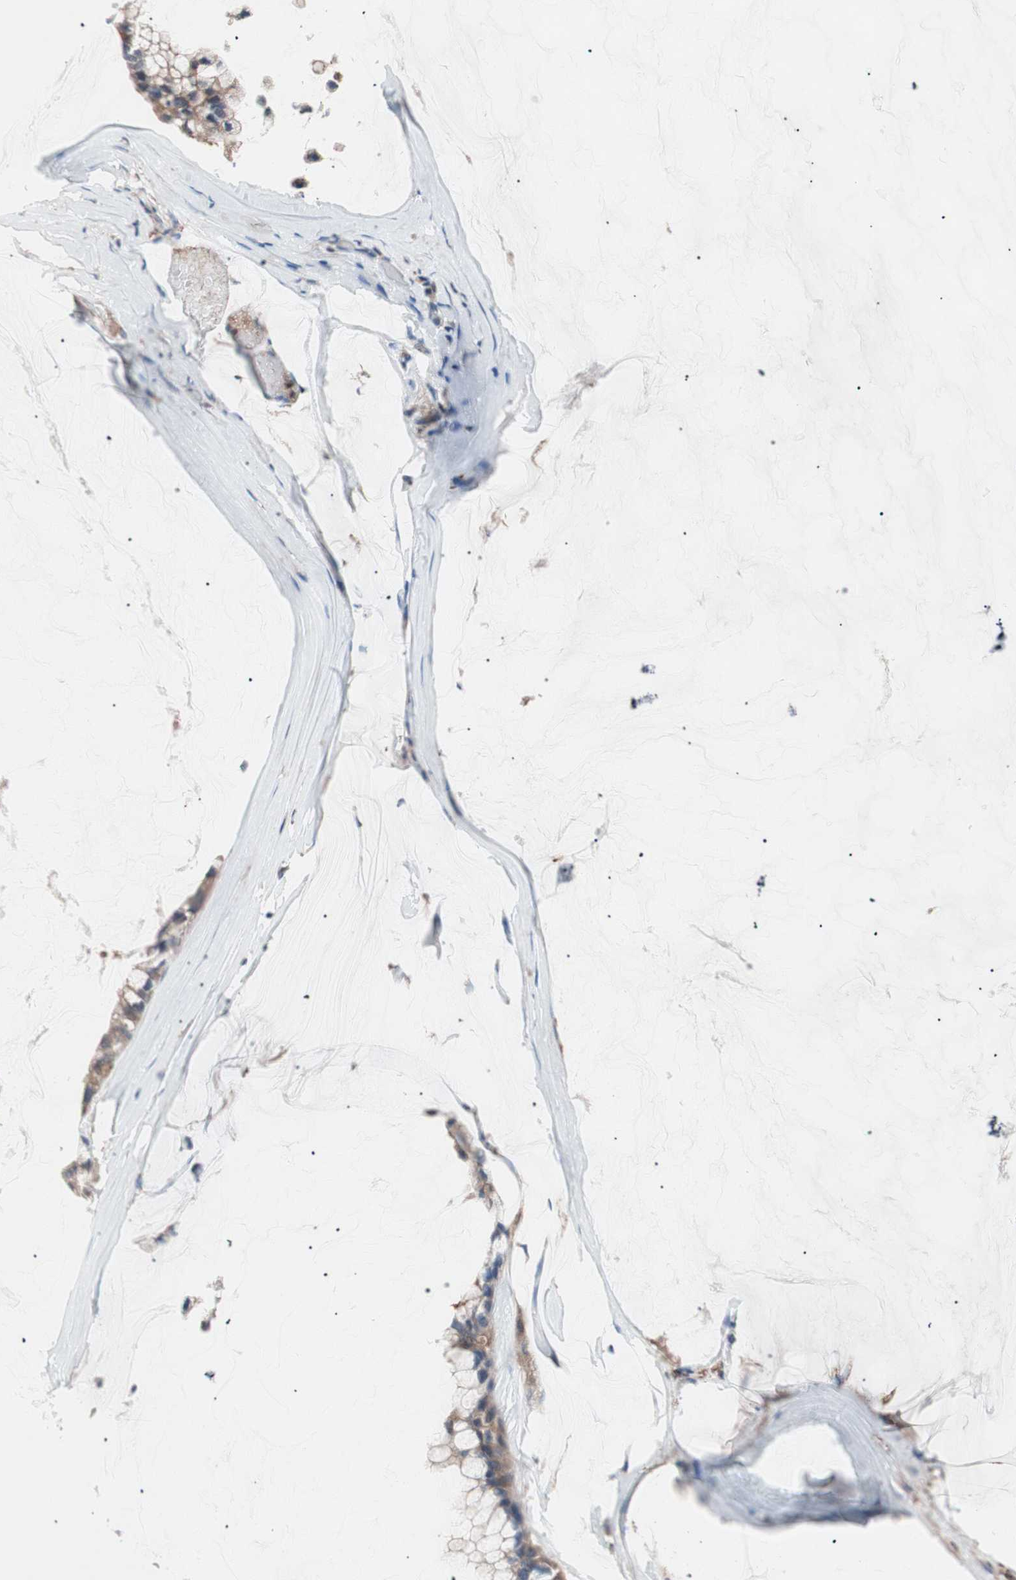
{"staining": {"intensity": "moderate", "quantity": ">75%", "location": "cytoplasmic/membranous"}, "tissue": "ovarian cancer", "cell_type": "Tumor cells", "image_type": "cancer", "snomed": [{"axis": "morphology", "description": "Cystadenocarcinoma, mucinous, NOS"}, {"axis": "topography", "description": "Ovary"}], "caption": "Immunohistochemistry image of neoplastic tissue: ovarian cancer (mucinous cystadenocarcinoma) stained using immunohistochemistry reveals medium levels of moderate protein expression localized specifically in the cytoplasmic/membranous of tumor cells, appearing as a cytoplasmic/membranous brown color.", "gene": "PIK3R1", "patient": {"sex": "female", "age": 39}}